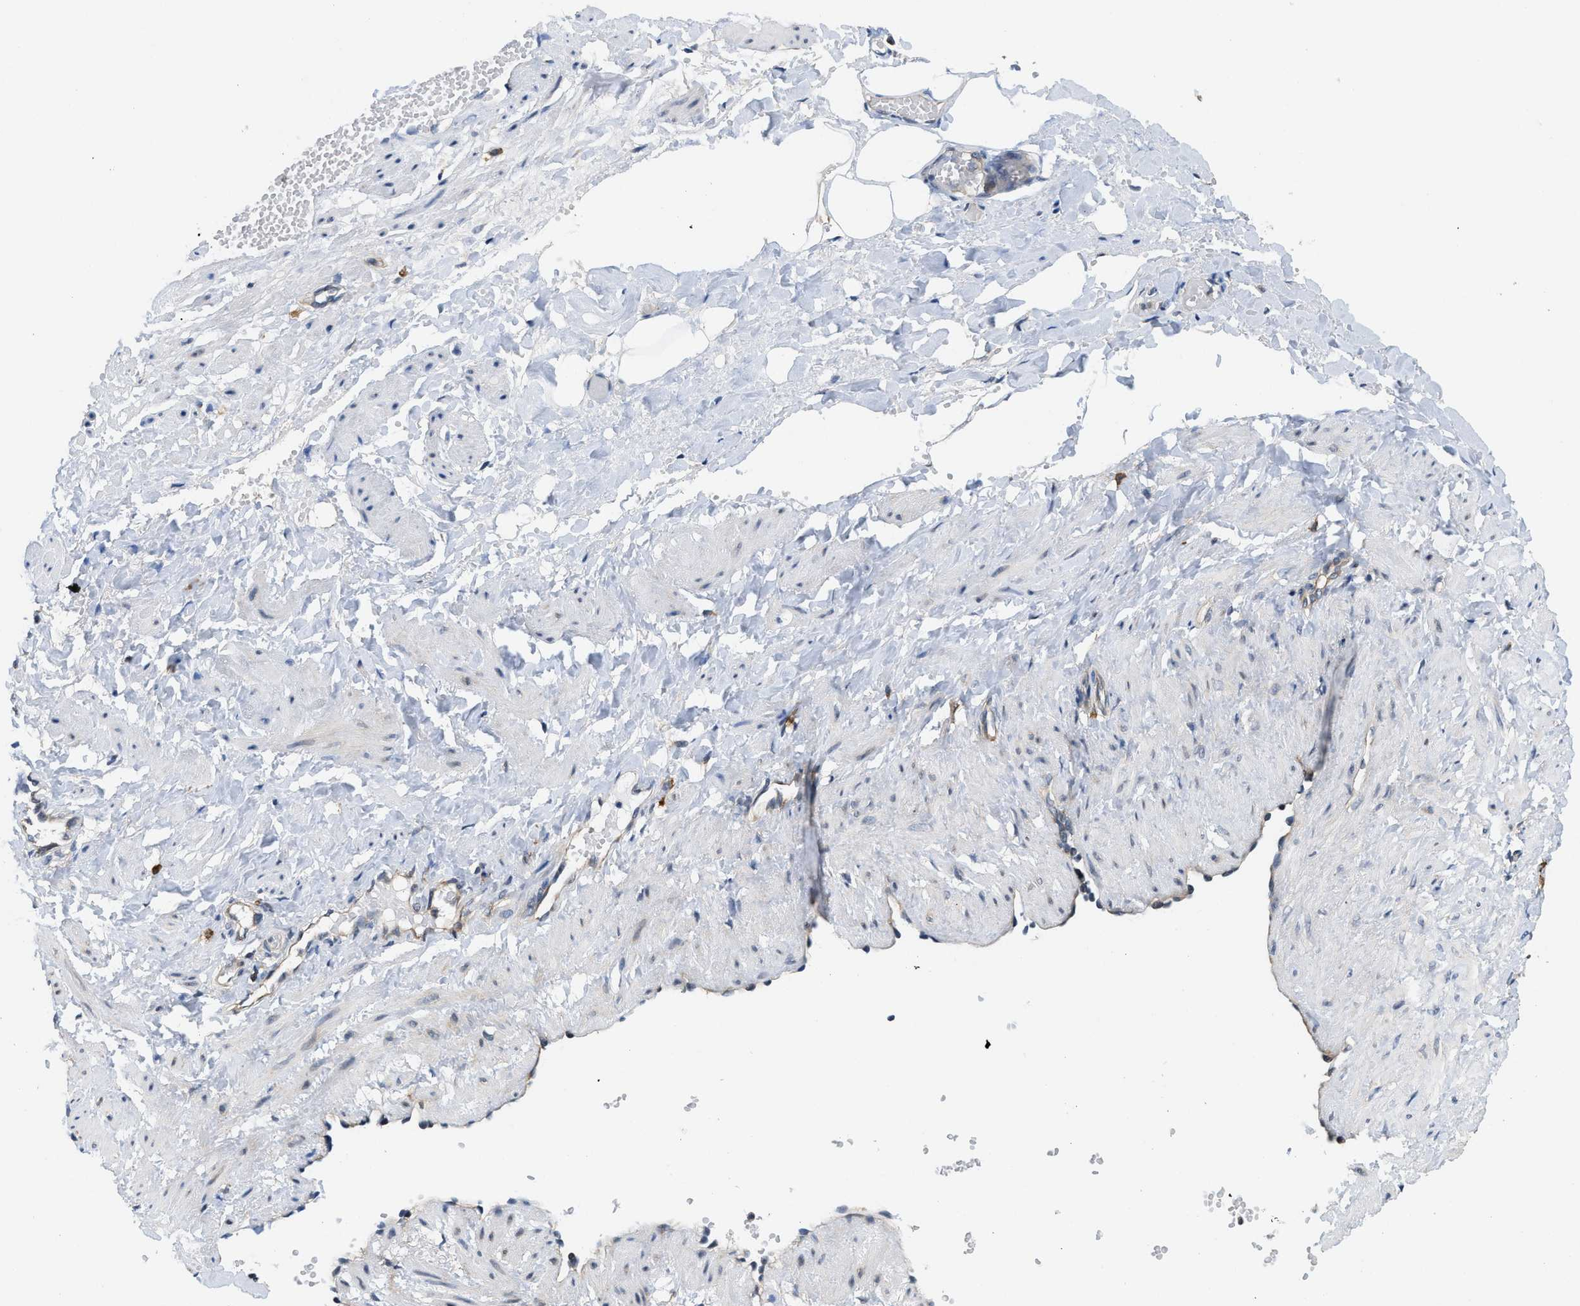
{"staining": {"intensity": "moderate", "quantity": ">75%", "location": "cytoplasmic/membranous,nuclear"}, "tissue": "adipose tissue", "cell_type": "Adipocytes", "image_type": "normal", "snomed": [{"axis": "morphology", "description": "Normal tissue, NOS"}, {"axis": "topography", "description": "Soft tissue"}, {"axis": "topography", "description": "Vascular tissue"}], "caption": "A medium amount of moderate cytoplasmic/membranous,nuclear staining is appreciated in approximately >75% of adipocytes in normal adipose tissue. The protein of interest is stained brown, and the nuclei are stained in blue (DAB (3,3'-diaminobenzidine) IHC with brightfield microscopy, high magnification).", "gene": "ATF7IP", "patient": {"sex": "female", "age": 35}}